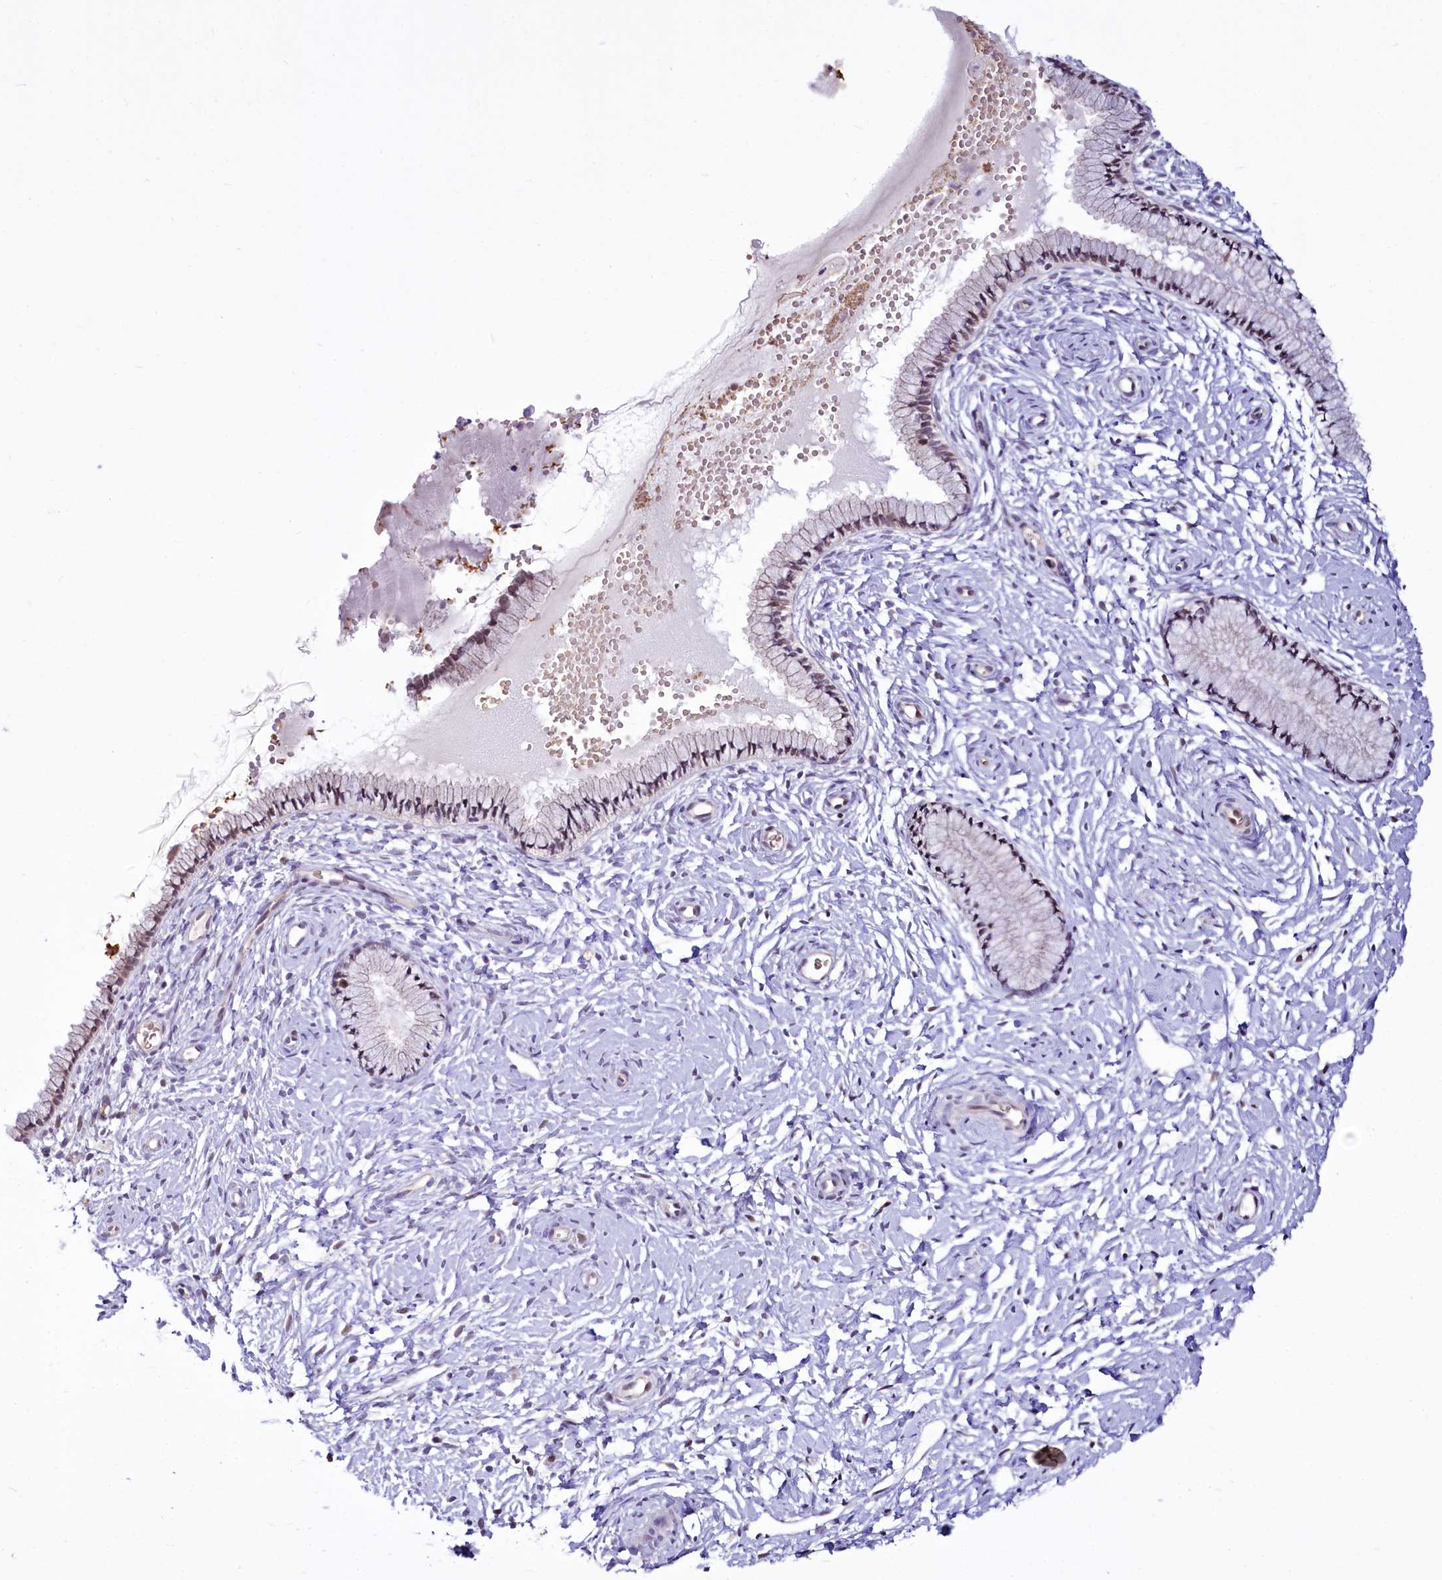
{"staining": {"intensity": "weak", "quantity": "25%-75%", "location": "nuclear"}, "tissue": "cervix", "cell_type": "Glandular cells", "image_type": "normal", "snomed": [{"axis": "morphology", "description": "Normal tissue, NOS"}, {"axis": "topography", "description": "Cervix"}], "caption": "Weak nuclear staining is seen in about 25%-75% of glandular cells in unremarkable cervix.", "gene": "BANK1", "patient": {"sex": "female", "age": 33}}